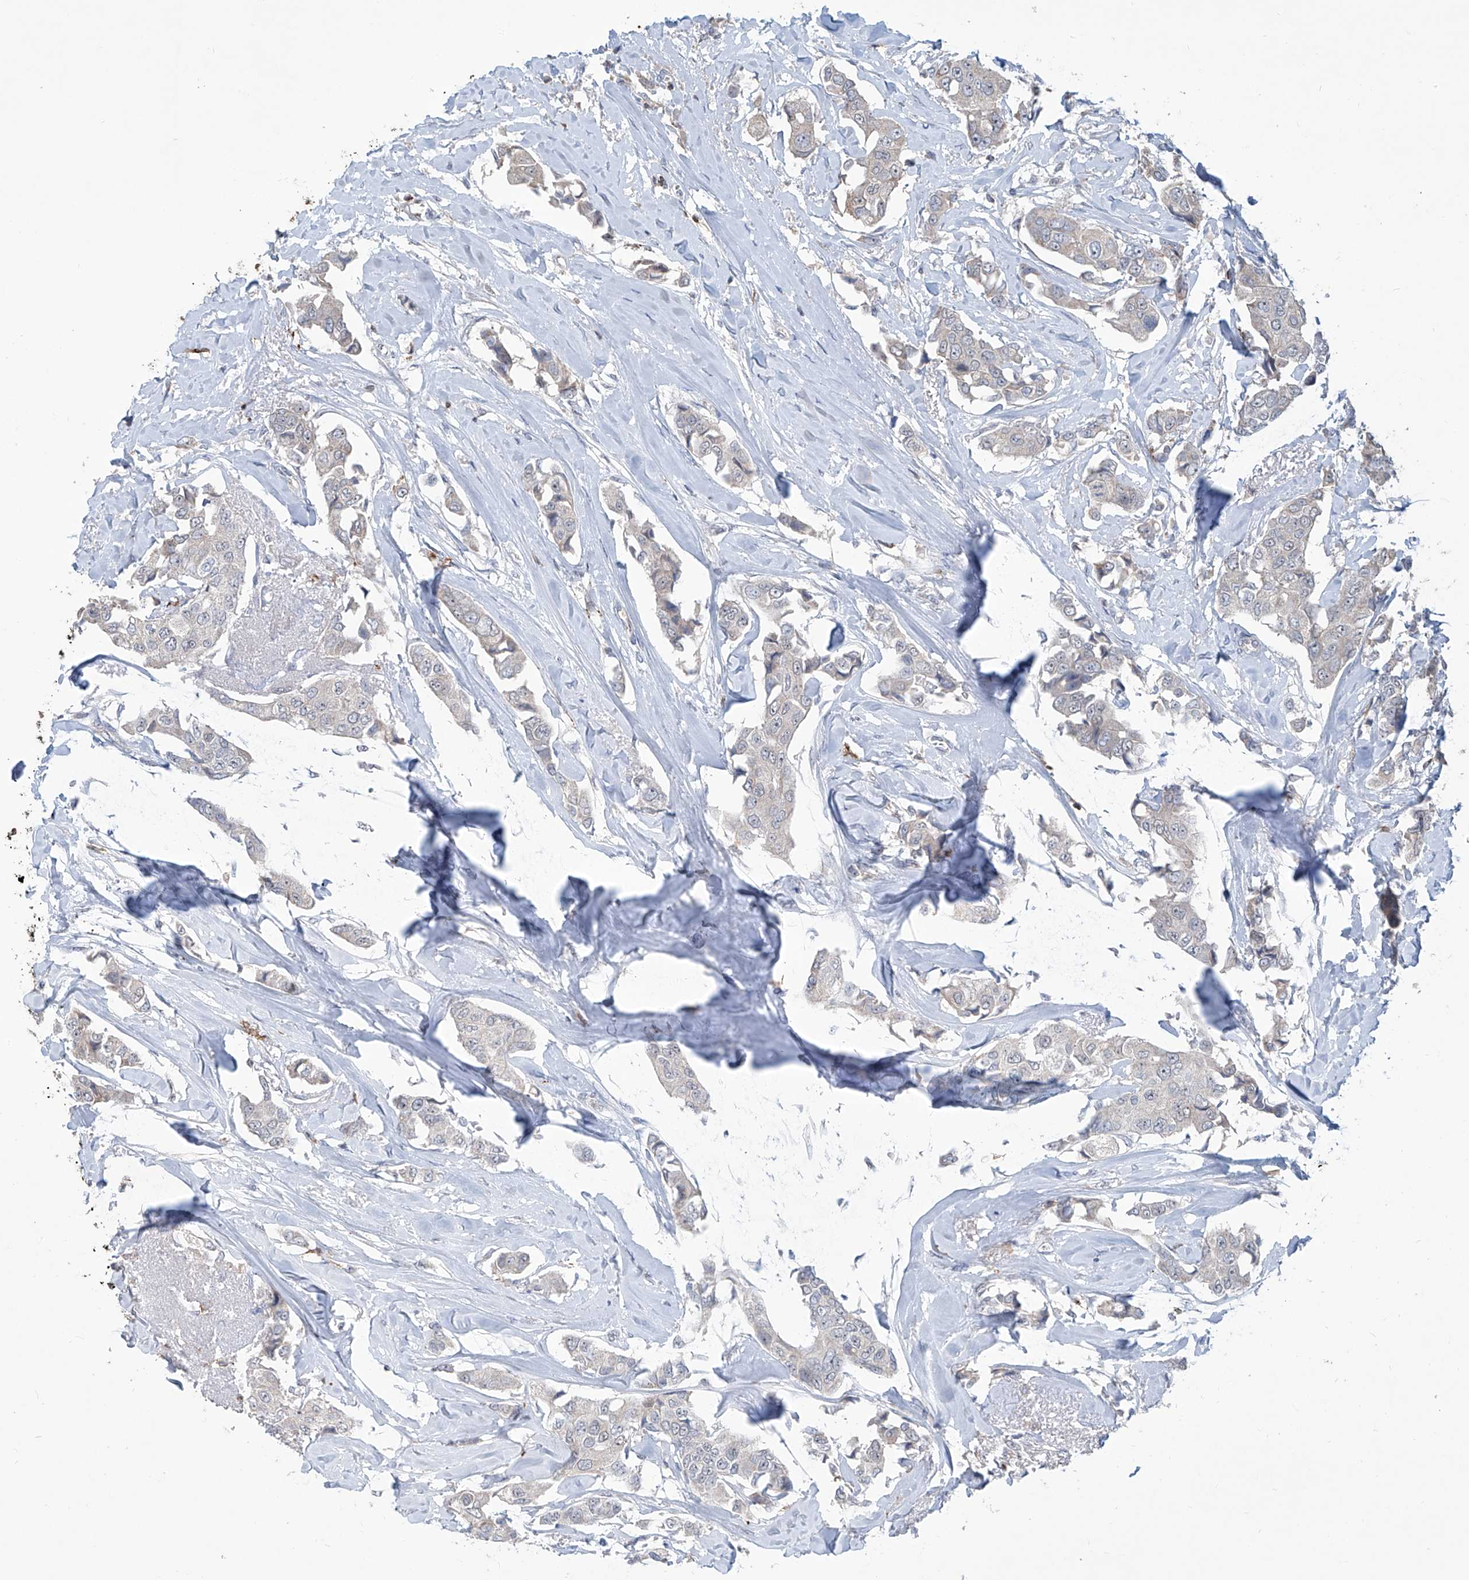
{"staining": {"intensity": "negative", "quantity": "none", "location": "none"}, "tissue": "breast cancer", "cell_type": "Tumor cells", "image_type": "cancer", "snomed": [{"axis": "morphology", "description": "Duct carcinoma"}, {"axis": "topography", "description": "Breast"}], "caption": "Immunohistochemistry histopathology image of neoplastic tissue: breast intraductal carcinoma stained with DAB (3,3'-diaminobenzidine) displays no significant protein staining in tumor cells.", "gene": "ZBTB48", "patient": {"sex": "female", "age": 80}}